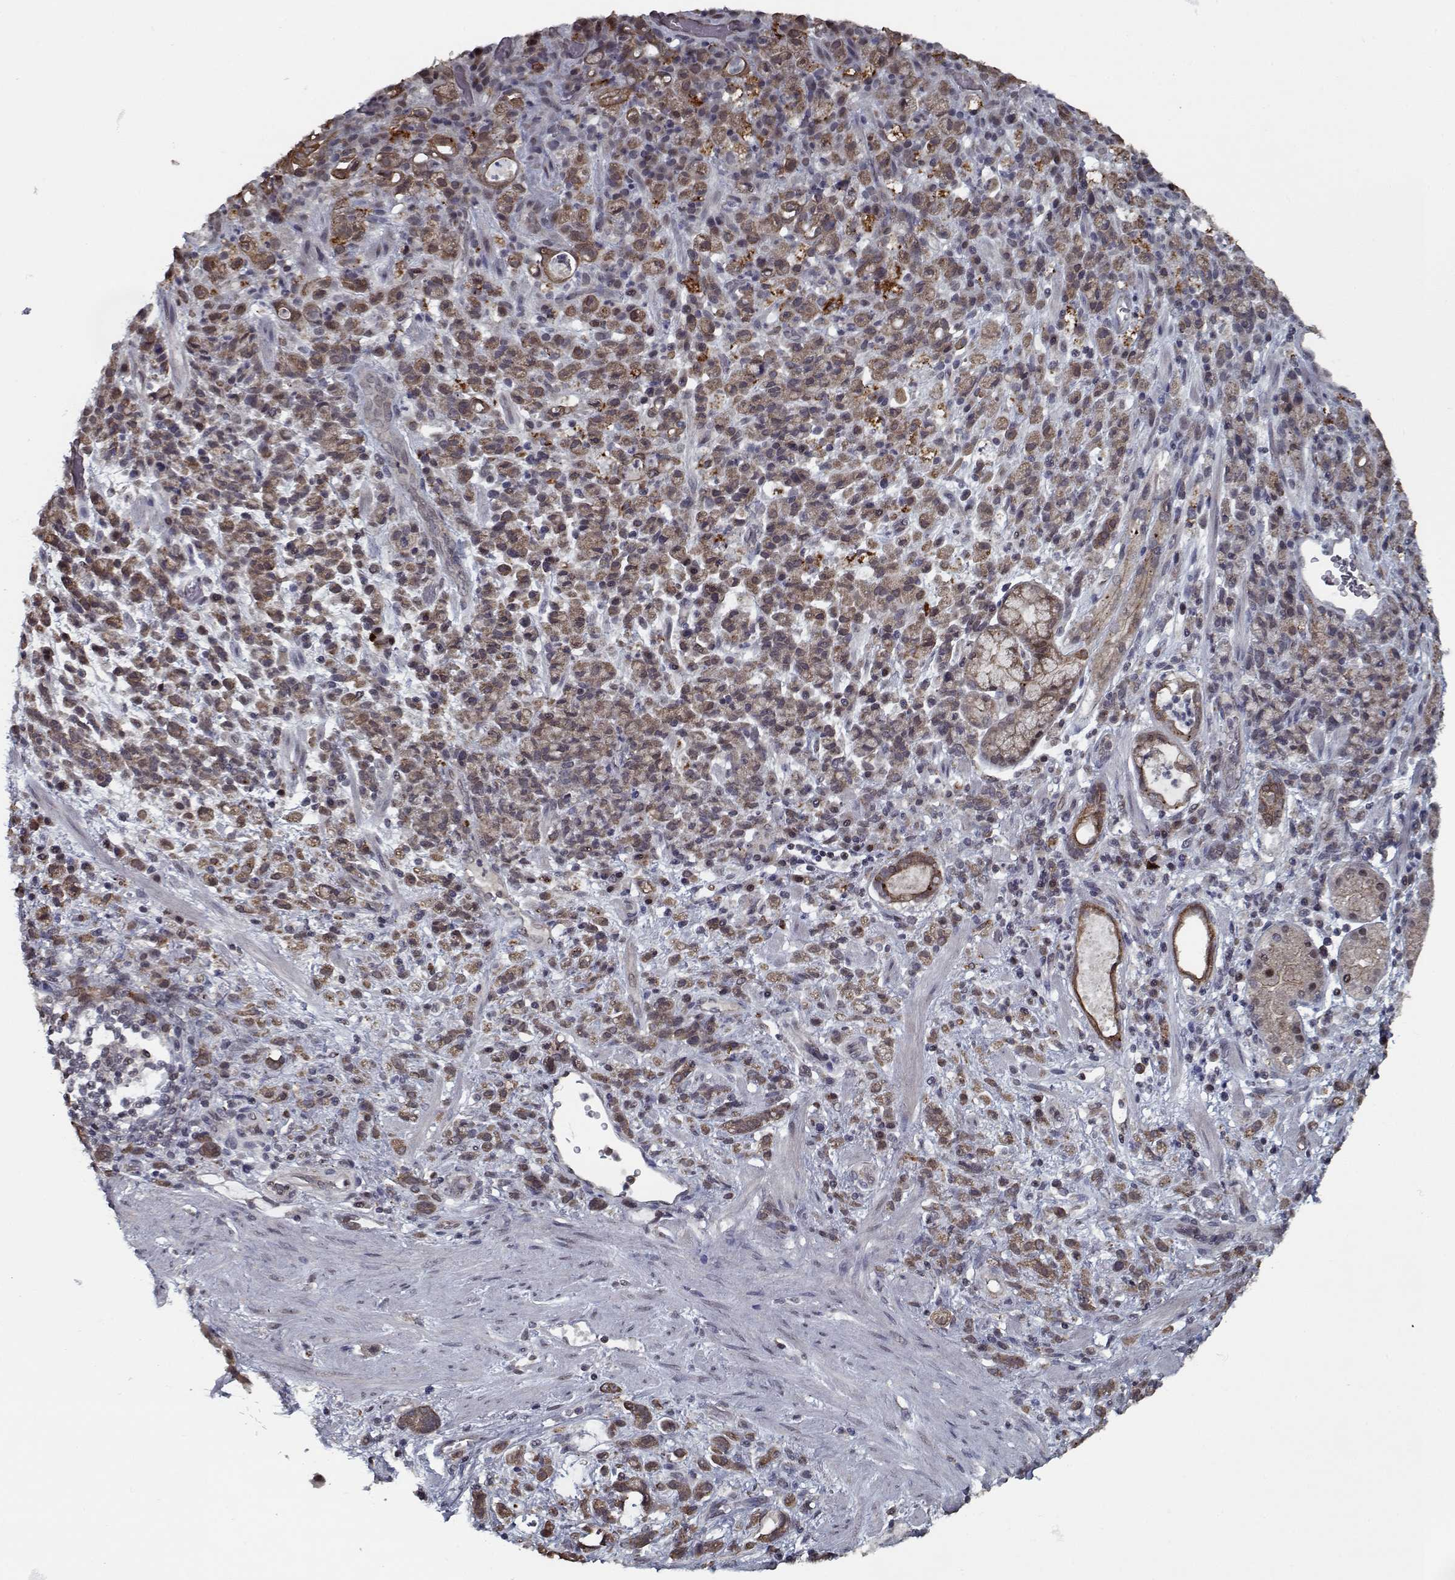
{"staining": {"intensity": "moderate", "quantity": ">75%", "location": "cytoplasmic/membranous"}, "tissue": "stomach cancer", "cell_type": "Tumor cells", "image_type": "cancer", "snomed": [{"axis": "morphology", "description": "Adenocarcinoma, NOS"}, {"axis": "topography", "description": "Stomach"}], "caption": "Stomach cancer was stained to show a protein in brown. There is medium levels of moderate cytoplasmic/membranous staining in about >75% of tumor cells.", "gene": "NLK", "patient": {"sex": "female", "age": 60}}